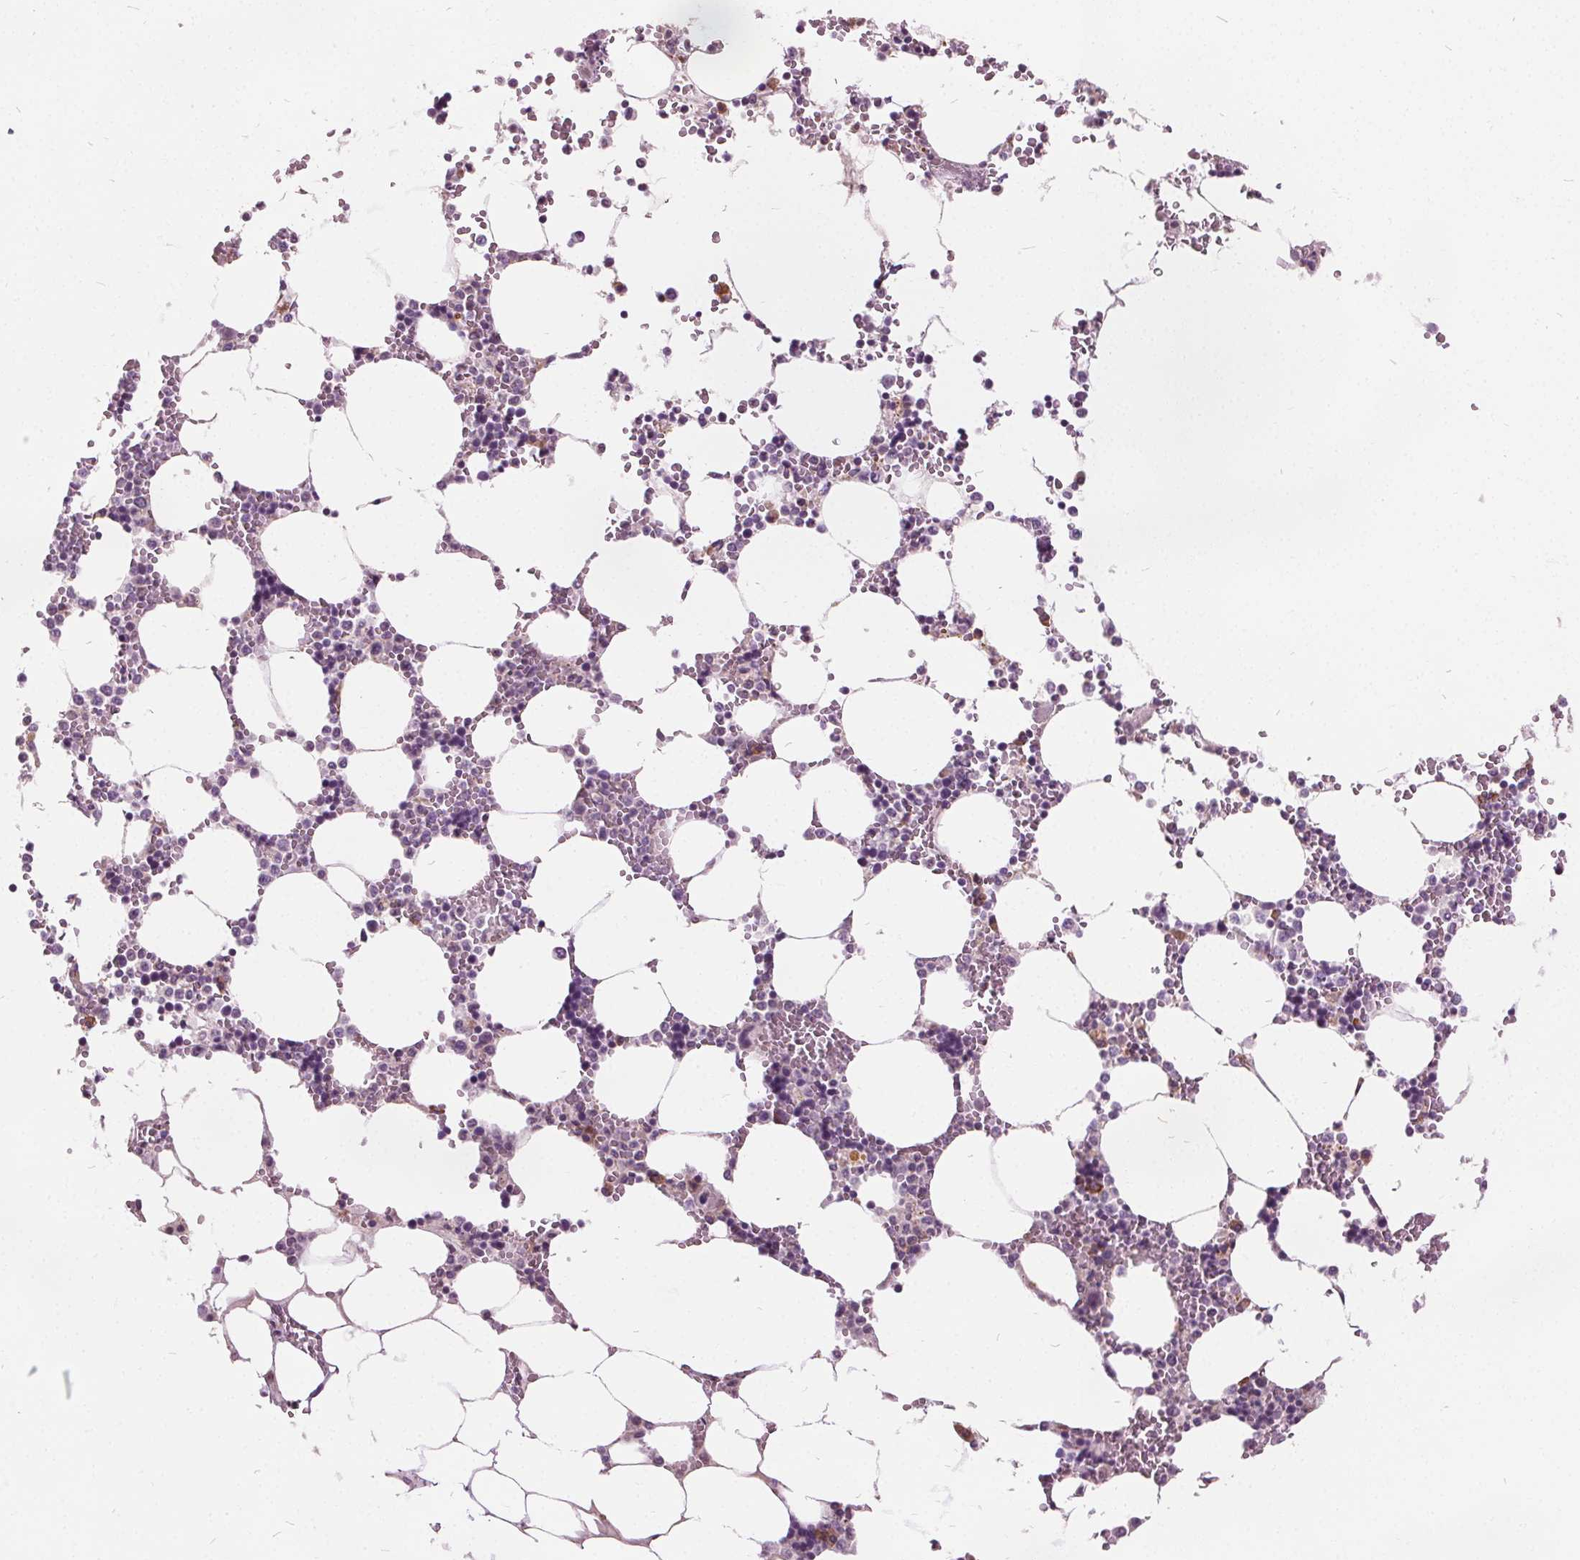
{"staining": {"intensity": "negative", "quantity": "none", "location": "none"}, "tissue": "bone marrow", "cell_type": "Hematopoietic cells", "image_type": "normal", "snomed": [{"axis": "morphology", "description": "Normal tissue, NOS"}, {"axis": "topography", "description": "Bone marrow"}], "caption": "Immunohistochemistry (IHC) histopathology image of normal bone marrow: bone marrow stained with DAB (3,3'-diaminobenzidine) exhibits no significant protein expression in hematopoietic cells.", "gene": "ACOX2", "patient": {"sex": "male", "age": 64}}